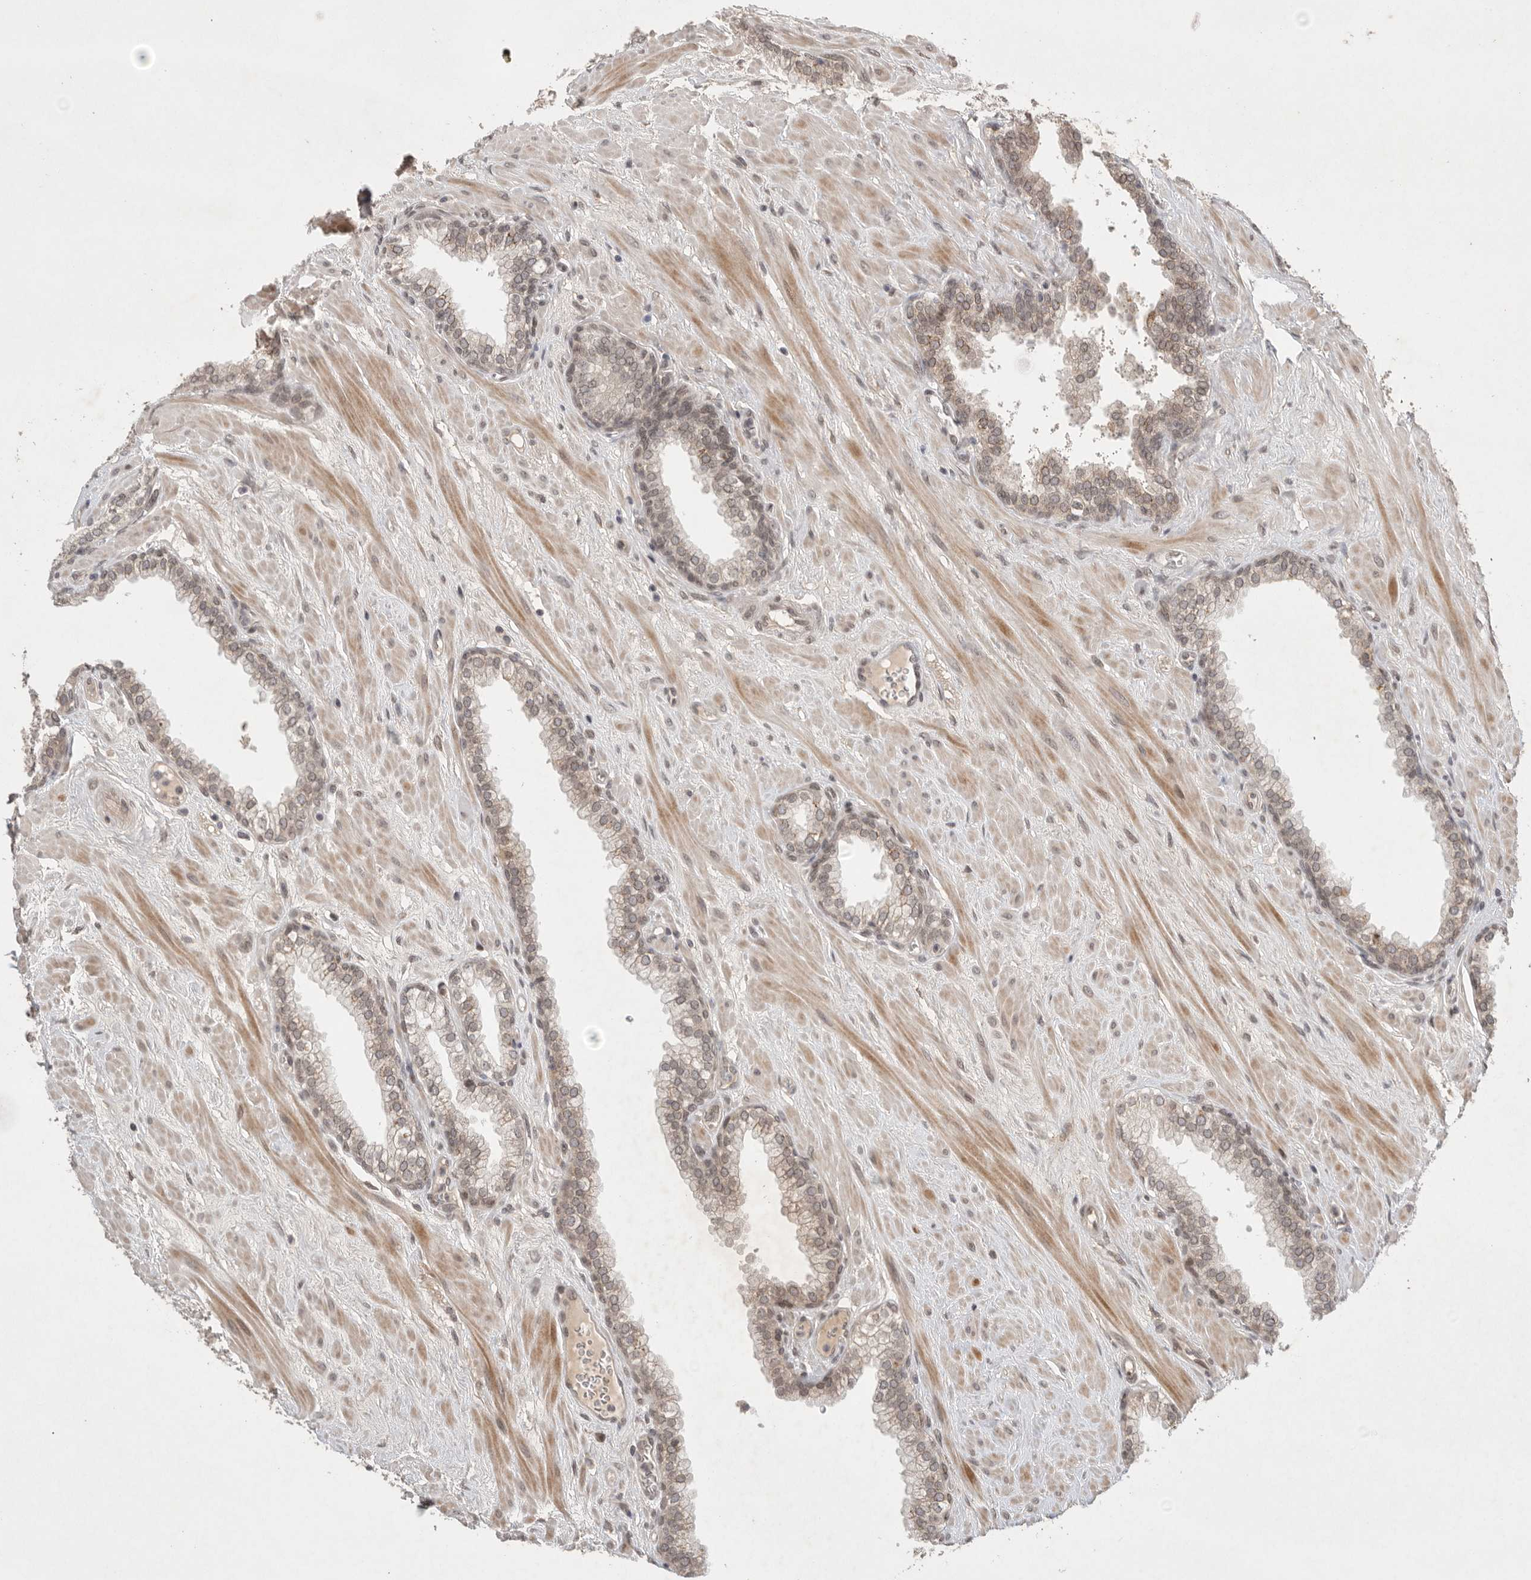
{"staining": {"intensity": "moderate", "quantity": "<25%", "location": "cytoplasmic/membranous,nuclear"}, "tissue": "prostate", "cell_type": "Glandular cells", "image_type": "normal", "snomed": [{"axis": "morphology", "description": "Normal tissue, NOS"}, {"axis": "morphology", "description": "Urothelial carcinoma, Low grade"}, {"axis": "topography", "description": "Urinary bladder"}, {"axis": "topography", "description": "Prostate"}], "caption": "A photomicrograph of prostate stained for a protein displays moderate cytoplasmic/membranous,nuclear brown staining in glandular cells.", "gene": "LEMD3", "patient": {"sex": "male", "age": 60}}